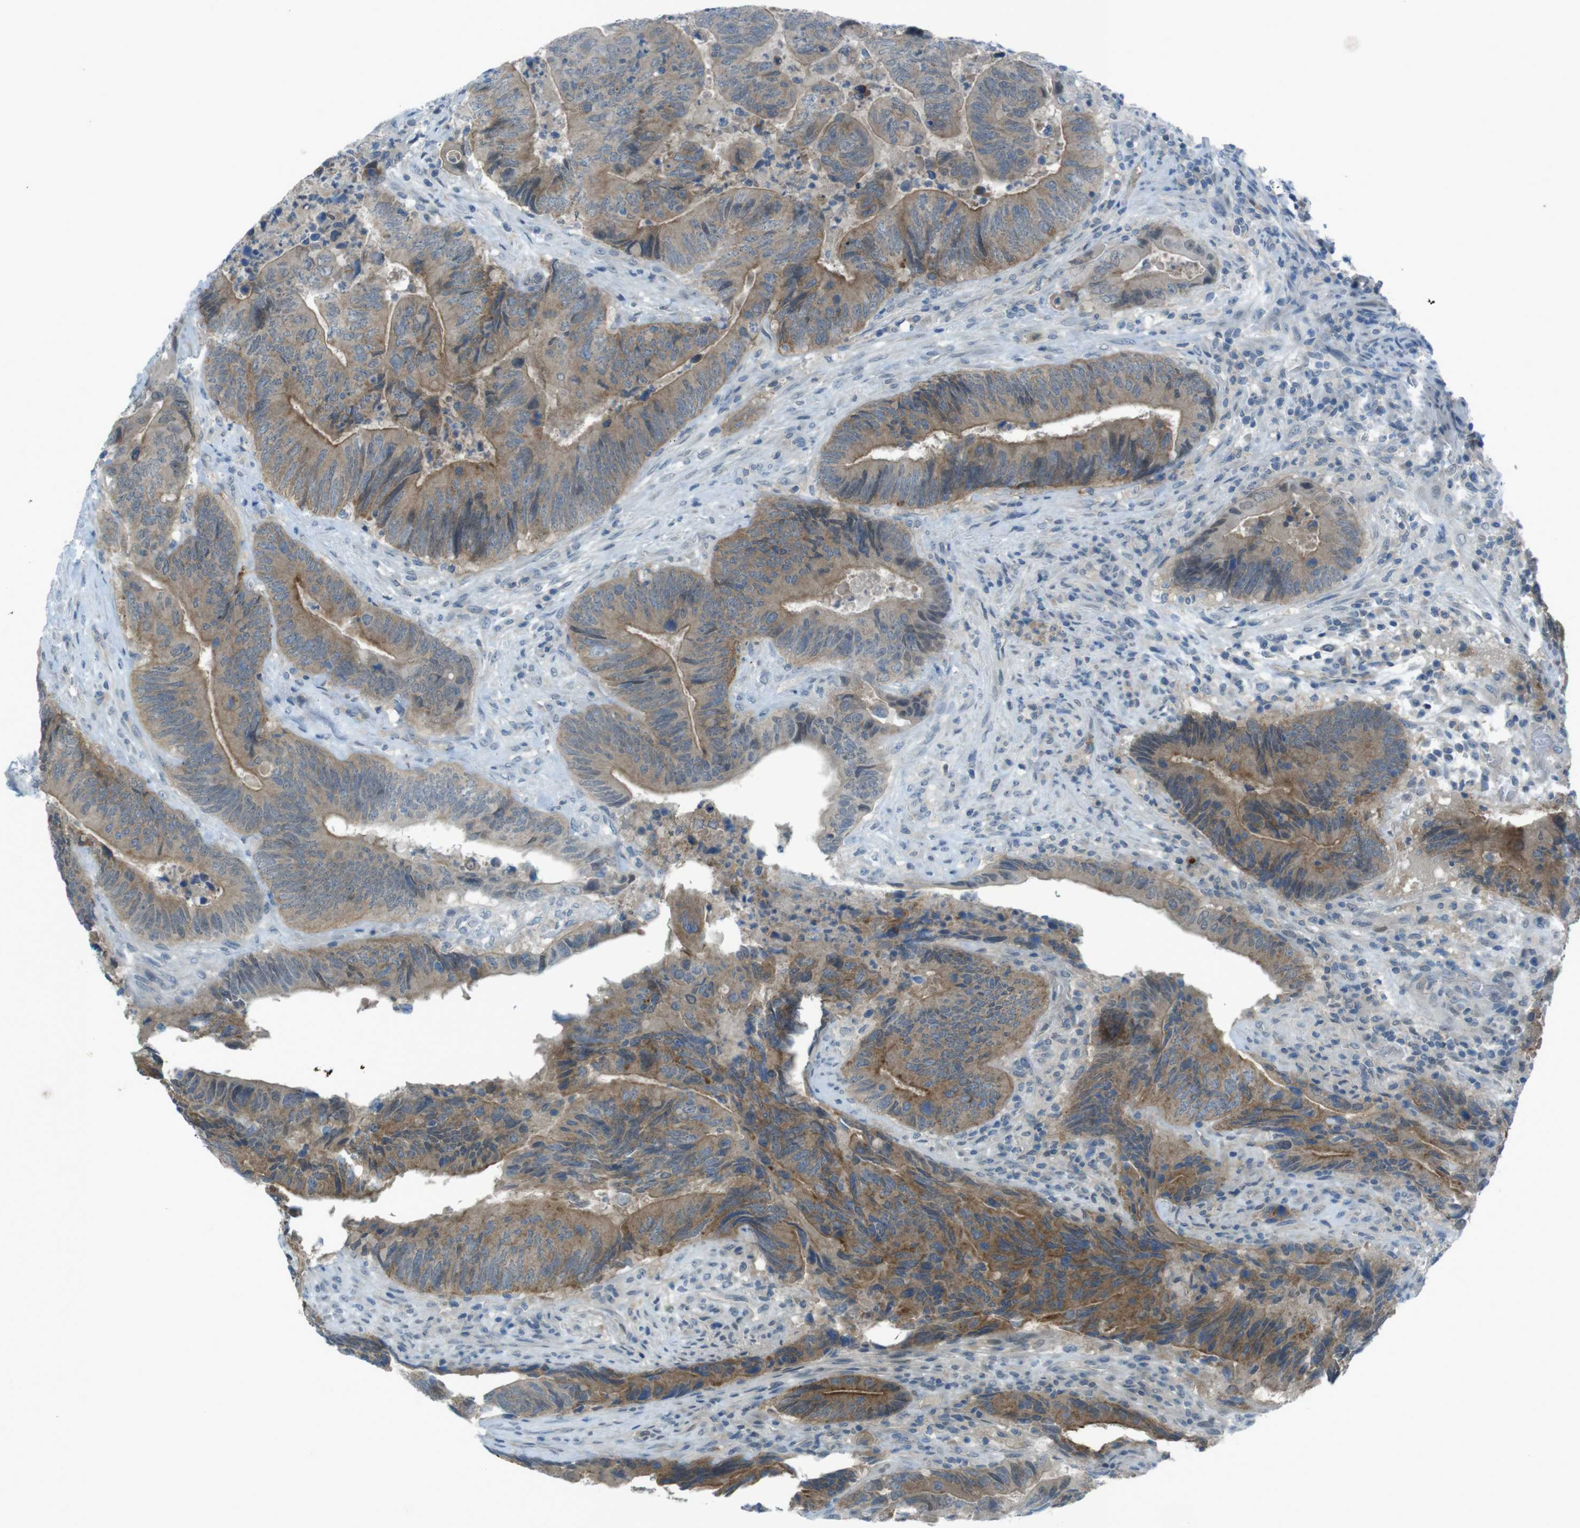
{"staining": {"intensity": "moderate", "quantity": ">75%", "location": "cytoplasmic/membranous"}, "tissue": "colorectal cancer", "cell_type": "Tumor cells", "image_type": "cancer", "snomed": [{"axis": "morphology", "description": "Normal tissue, NOS"}, {"axis": "morphology", "description": "Adenocarcinoma, NOS"}, {"axis": "topography", "description": "Colon"}], "caption": "Immunohistochemical staining of human colorectal cancer (adenocarcinoma) demonstrates medium levels of moderate cytoplasmic/membranous protein expression in about >75% of tumor cells. The protein is stained brown, and the nuclei are stained in blue (DAB IHC with brightfield microscopy, high magnification).", "gene": "ZDHHC20", "patient": {"sex": "male", "age": 56}}